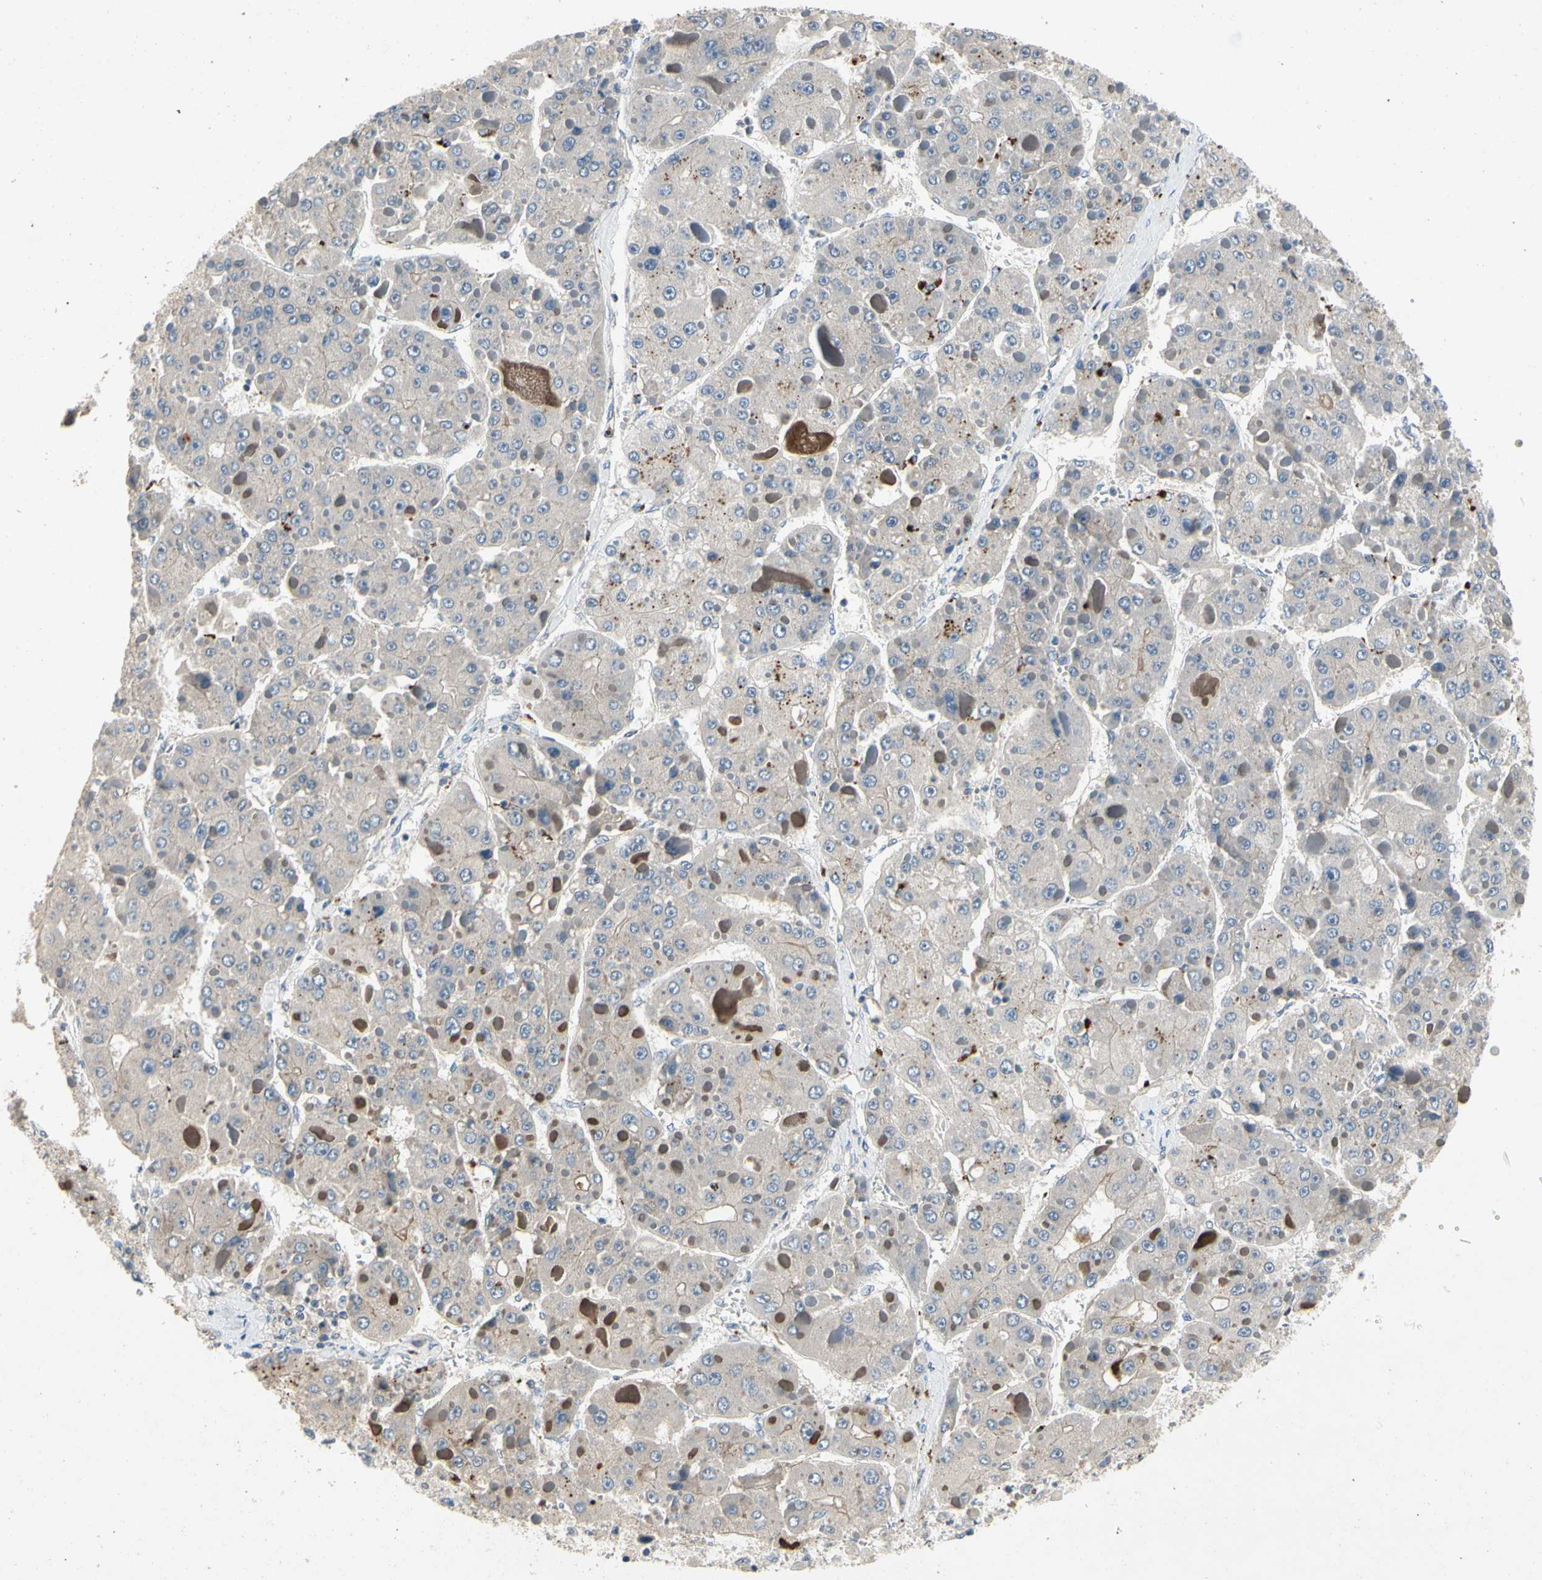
{"staining": {"intensity": "moderate", "quantity": "<25%", "location": "cytoplasmic/membranous"}, "tissue": "liver cancer", "cell_type": "Tumor cells", "image_type": "cancer", "snomed": [{"axis": "morphology", "description": "Carcinoma, Hepatocellular, NOS"}, {"axis": "topography", "description": "Liver"}], "caption": "Immunohistochemistry of hepatocellular carcinoma (liver) reveals low levels of moderate cytoplasmic/membranous positivity in approximately <25% of tumor cells.", "gene": "ALPL", "patient": {"sex": "female", "age": 73}}